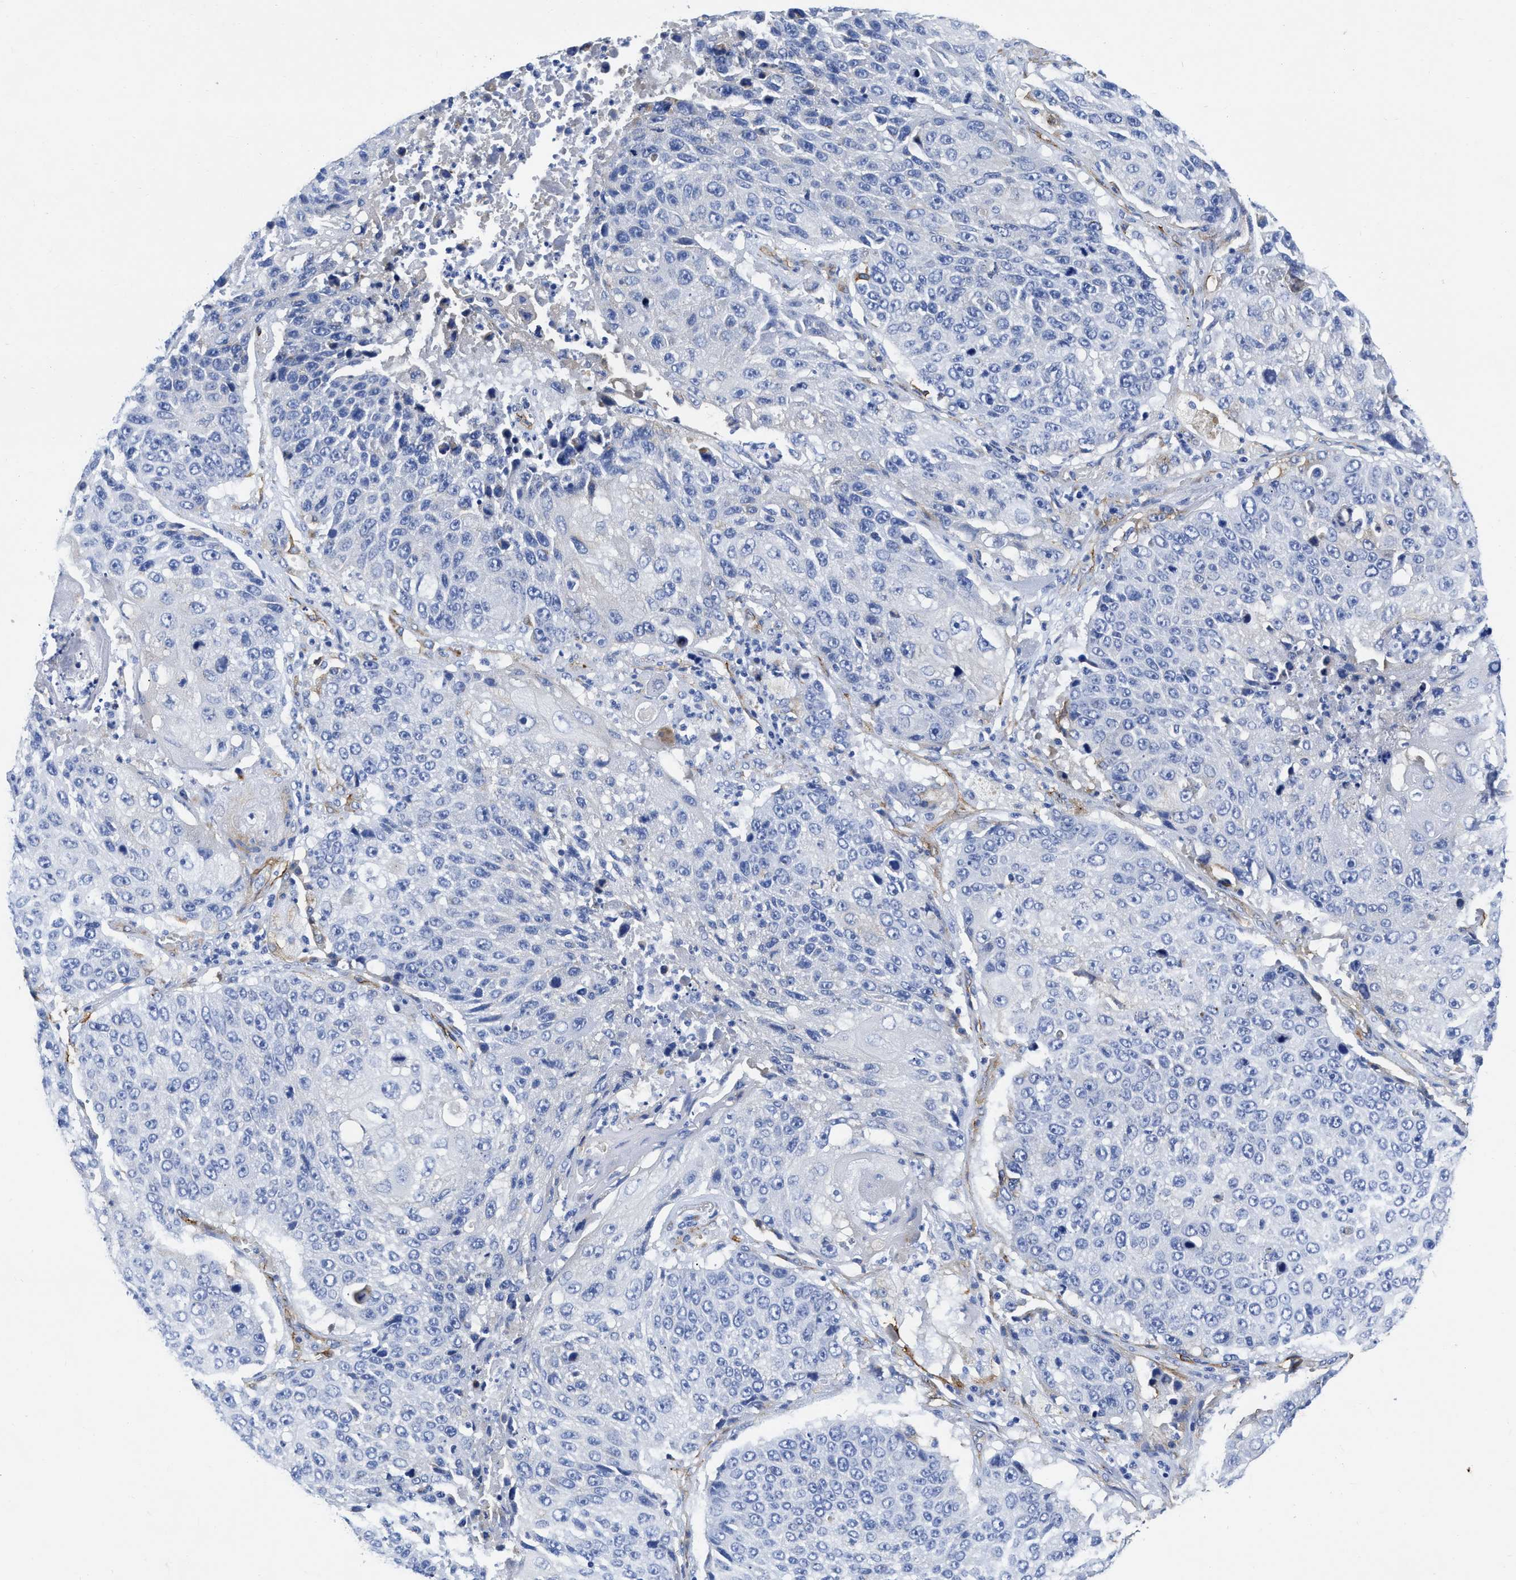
{"staining": {"intensity": "negative", "quantity": "none", "location": "none"}, "tissue": "lung cancer", "cell_type": "Tumor cells", "image_type": "cancer", "snomed": [{"axis": "morphology", "description": "Squamous cell carcinoma, NOS"}, {"axis": "topography", "description": "Lung"}], "caption": "The immunohistochemistry photomicrograph has no significant staining in tumor cells of lung squamous cell carcinoma tissue.", "gene": "TVP23B", "patient": {"sex": "male", "age": 61}}